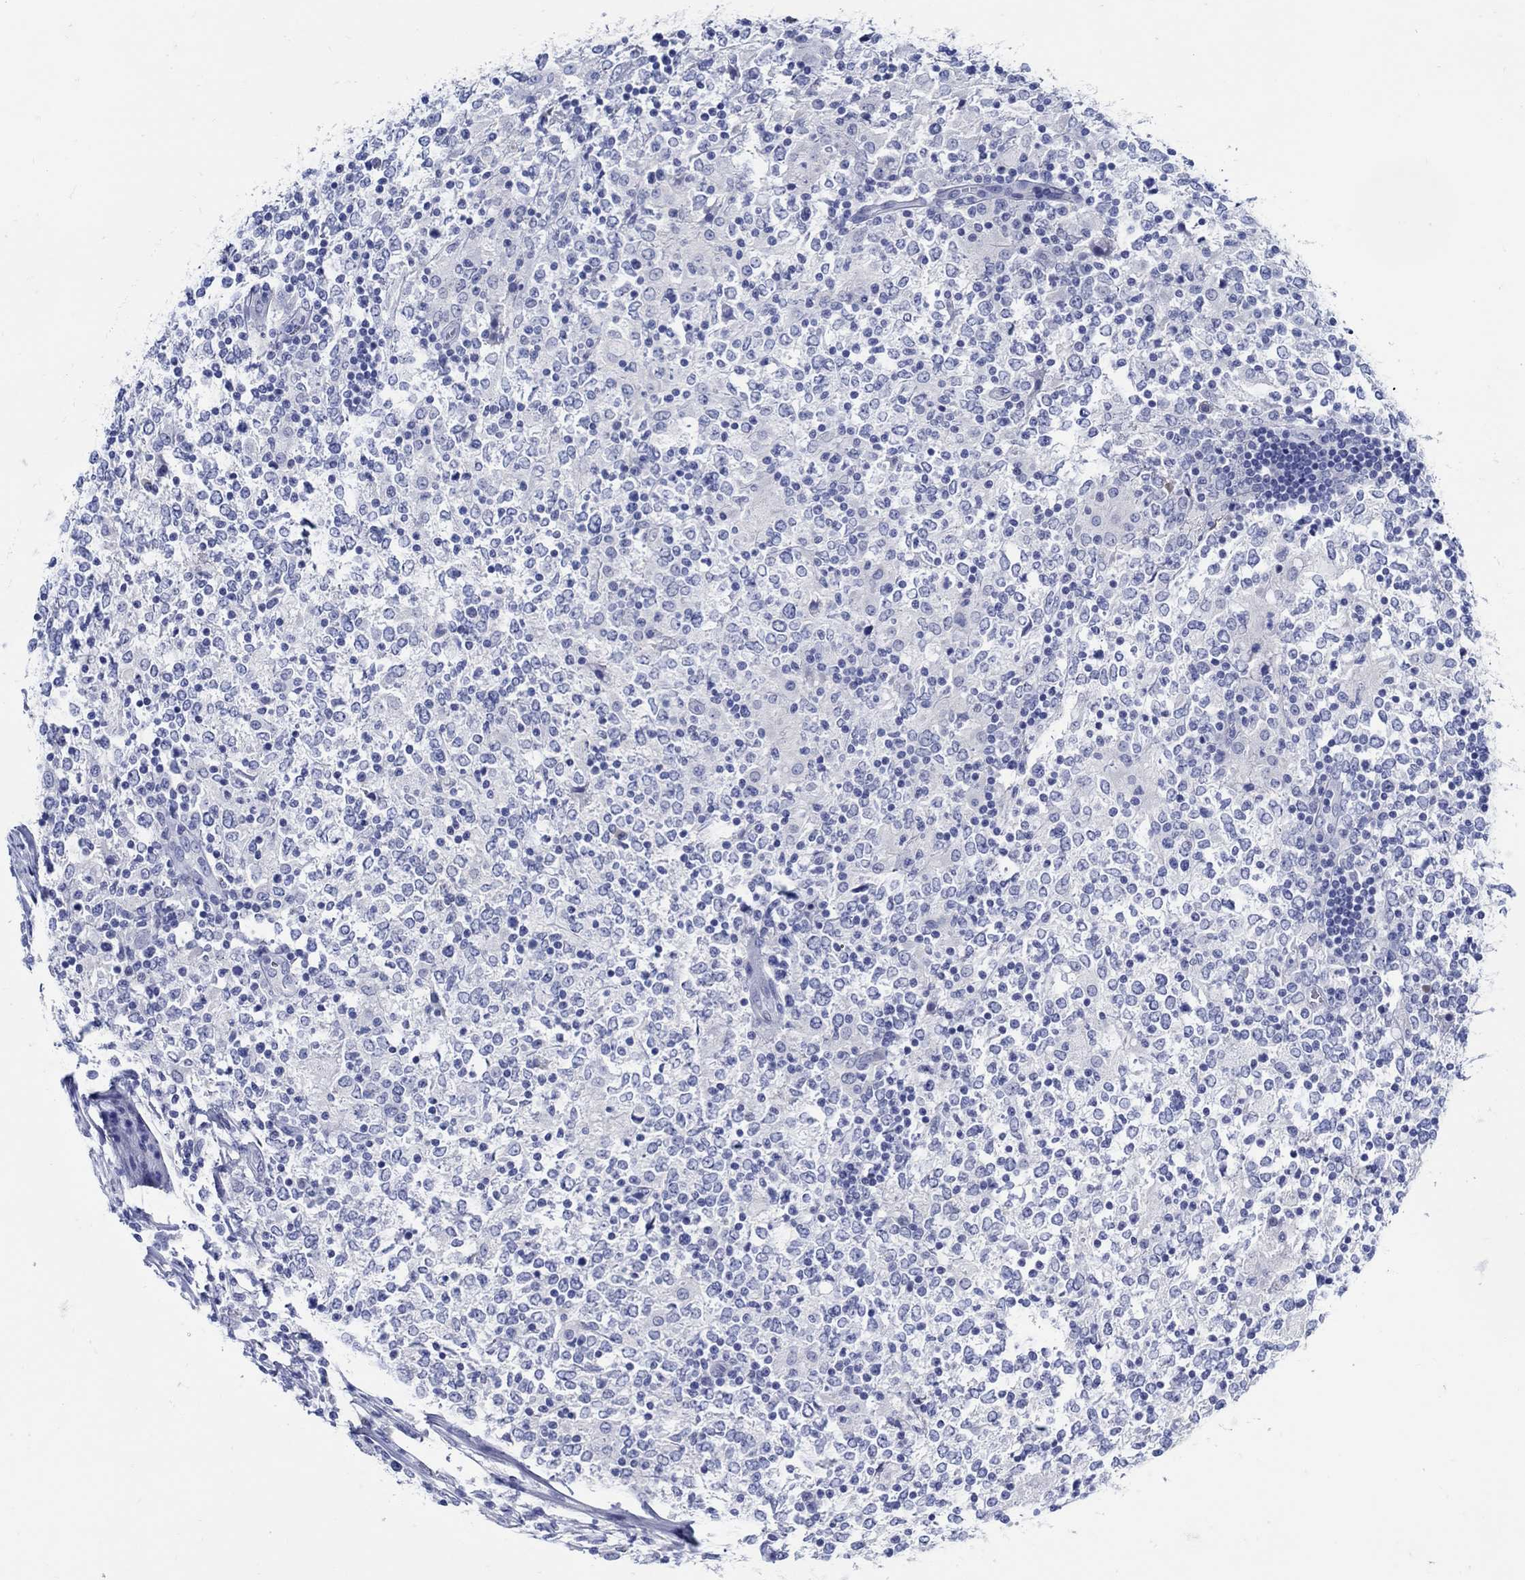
{"staining": {"intensity": "negative", "quantity": "none", "location": "none"}, "tissue": "lymphoma", "cell_type": "Tumor cells", "image_type": "cancer", "snomed": [{"axis": "morphology", "description": "Malignant lymphoma, non-Hodgkin's type, High grade"}, {"axis": "topography", "description": "Lymph node"}], "caption": "This is an immunohistochemistry image of lymphoma. There is no positivity in tumor cells.", "gene": "PAX9", "patient": {"sex": "female", "age": 84}}